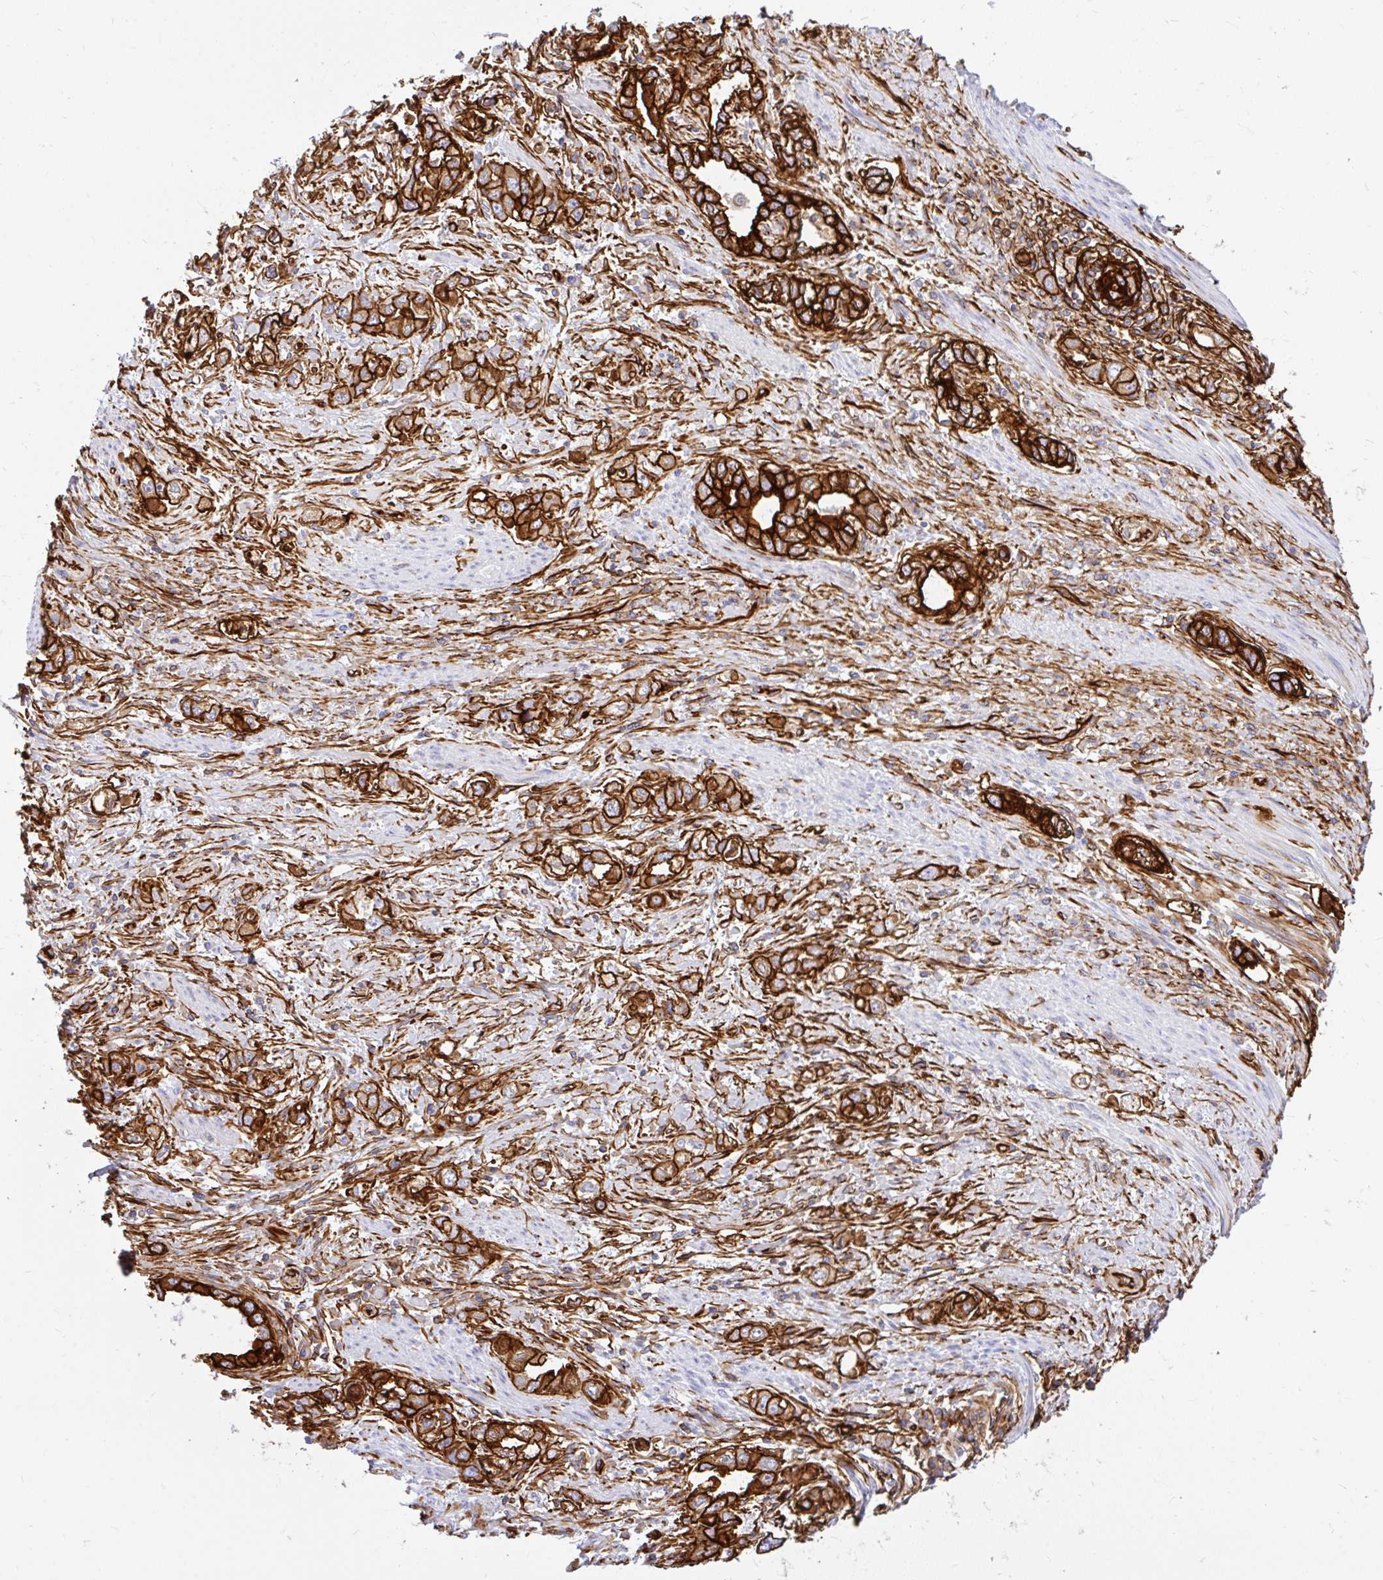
{"staining": {"intensity": "strong", "quantity": ">75%", "location": "cytoplasmic/membranous"}, "tissue": "stomach cancer", "cell_type": "Tumor cells", "image_type": "cancer", "snomed": [{"axis": "morphology", "description": "Adenocarcinoma, NOS"}, {"axis": "topography", "description": "Stomach, lower"}], "caption": "Immunohistochemical staining of human adenocarcinoma (stomach) exhibits high levels of strong cytoplasmic/membranous staining in about >75% of tumor cells. (brown staining indicates protein expression, while blue staining denotes nuclei).", "gene": "MAP1LC3B", "patient": {"sex": "female", "age": 93}}